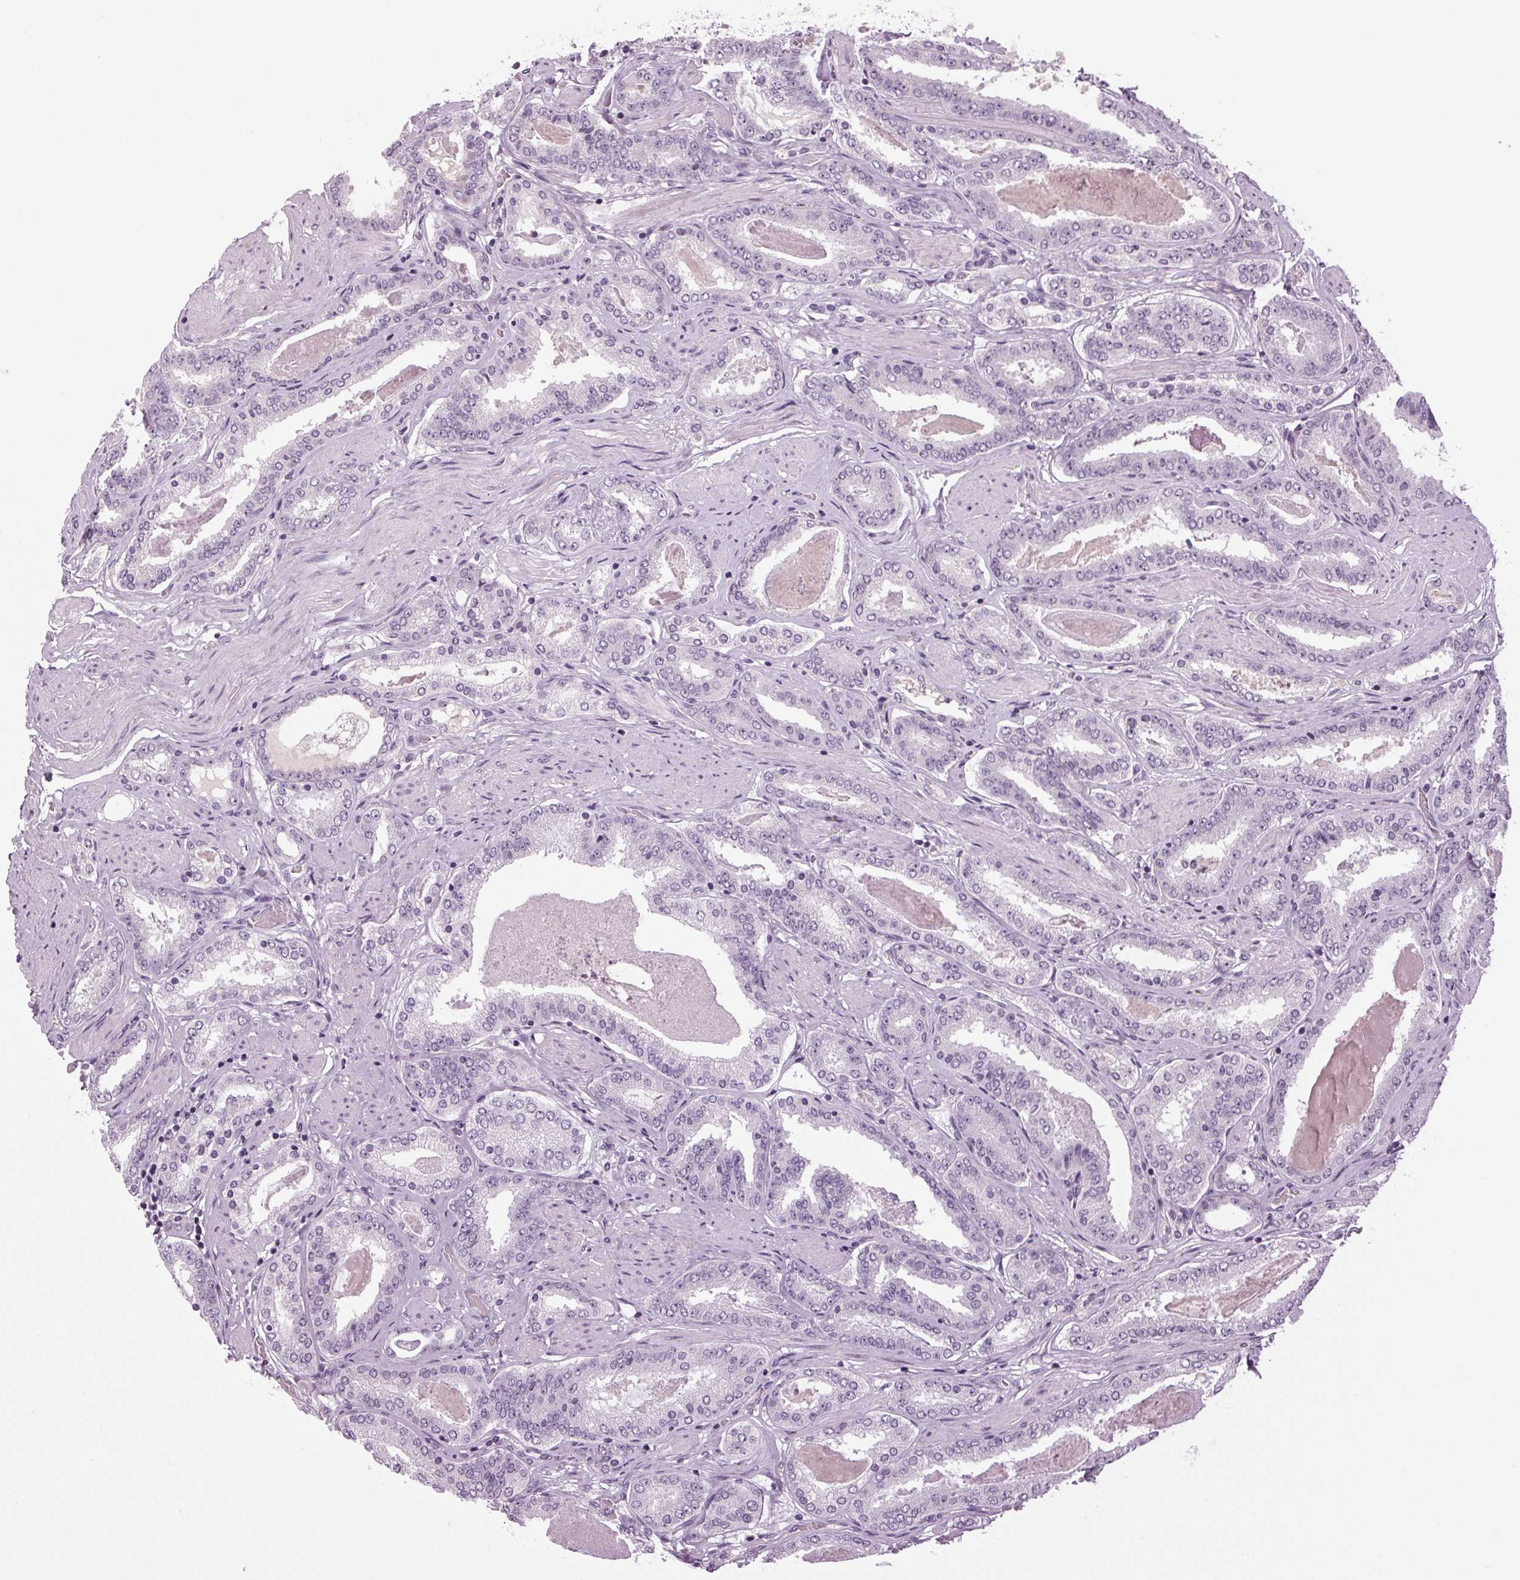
{"staining": {"intensity": "negative", "quantity": "none", "location": "none"}, "tissue": "prostate cancer", "cell_type": "Tumor cells", "image_type": "cancer", "snomed": [{"axis": "morphology", "description": "Adenocarcinoma, High grade"}, {"axis": "topography", "description": "Prostate"}], "caption": "IHC photomicrograph of prostate high-grade adenocarcinoma stained for a protein (brown), which shows no expression in tumor cells. (DAB (3,3'-diaminobenzidine) immunohistochemistry, high magnification).", "gene": "DNAH12", "patient": {"sex": "male", "age": 63}}